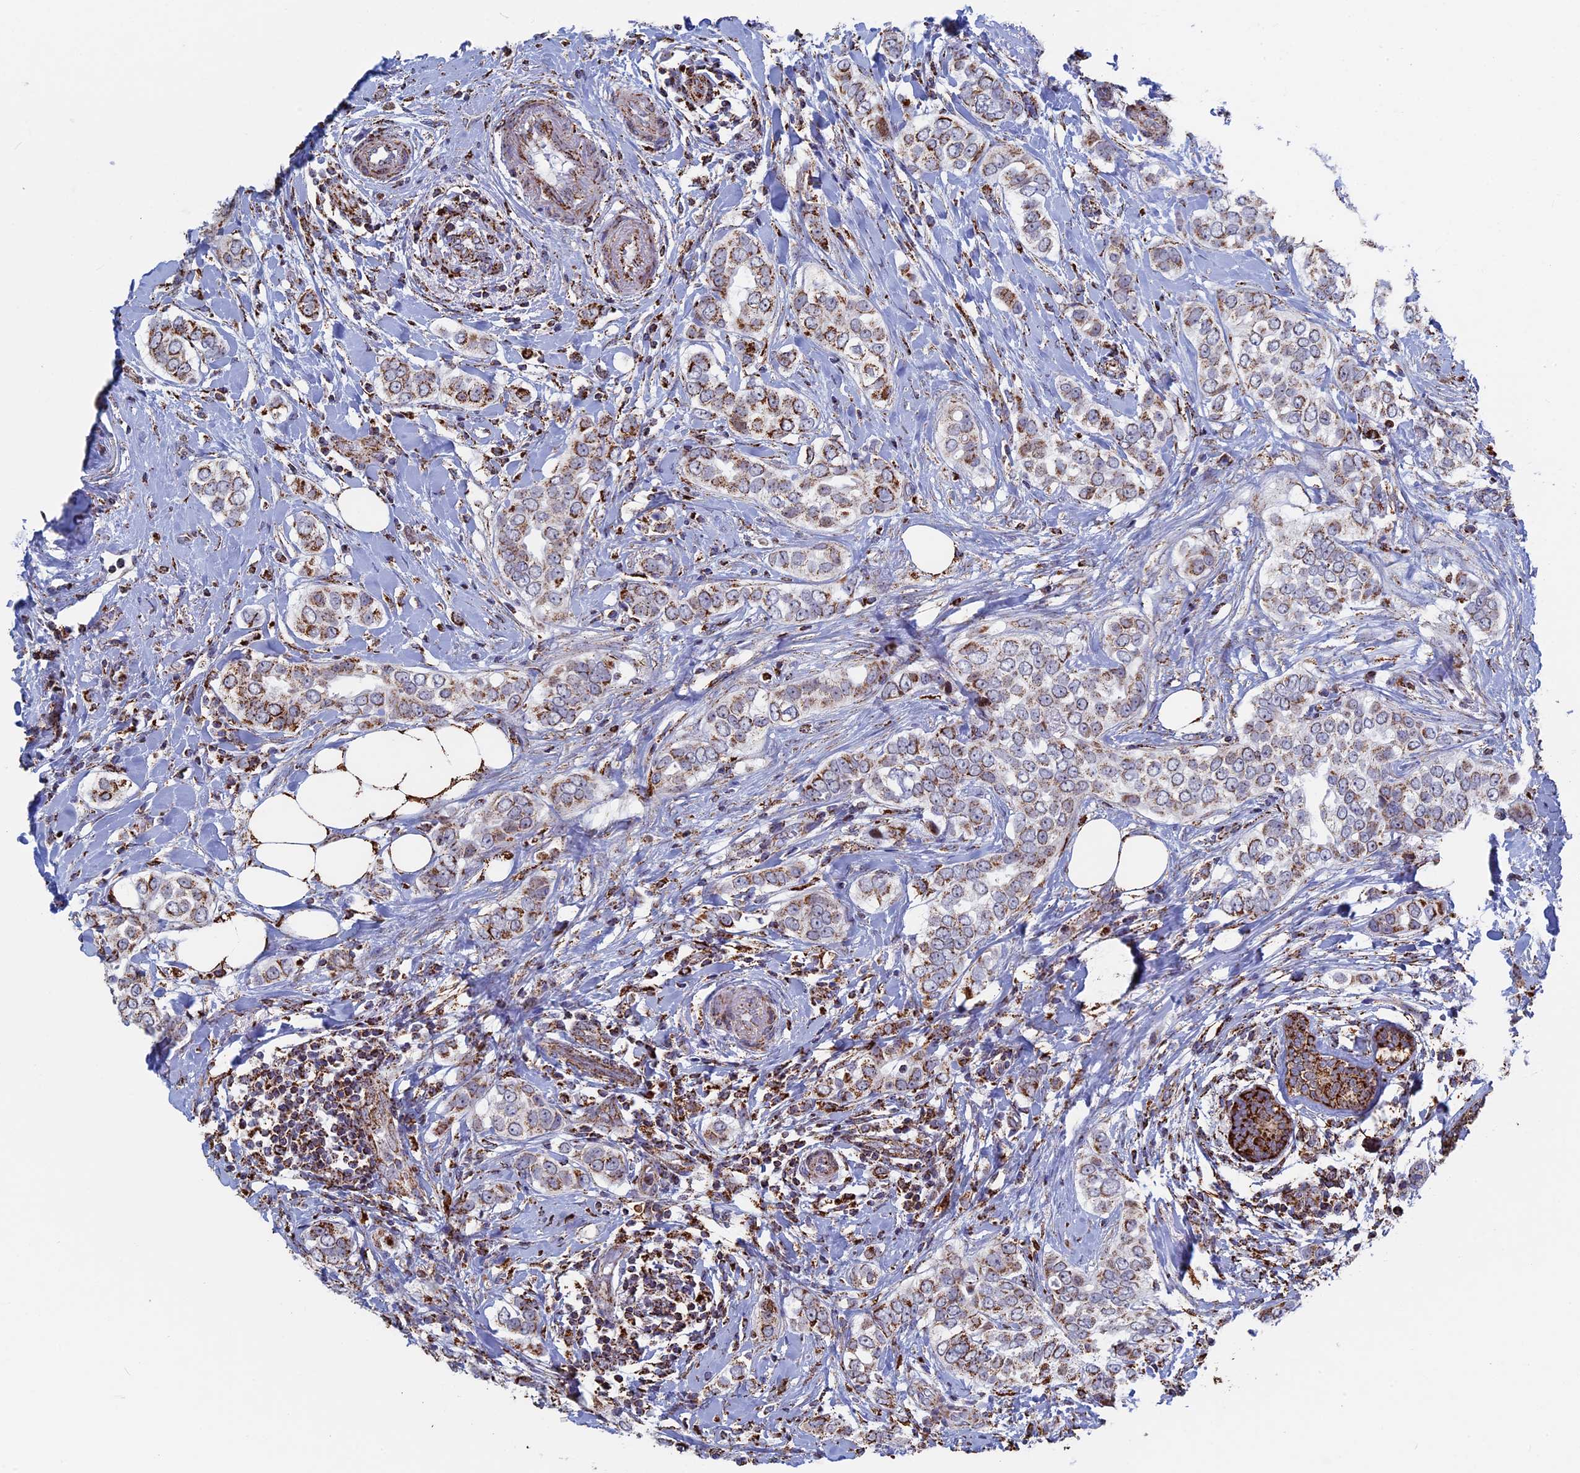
{"staining": {"intensity": "moderate", "quantity": ">75%", "location": "cytoplasmic/membranous"}, "tissue": "breast cancer", "cell_type": "Tumor cells", "image_type": "cancer", "snomed": [{"axis": "morphology", "description": "Lobular carcinoma"}, {"axis": "topography", "description": "Breast"}], "caption": "Human breast lobular carcinoma stained with a brown dye demonstrates moderate cytoplasmic/membranous positive expression in approximately >75% of tumor cells.", "gene": "SEC24D", "patient": {"sex": "female", "age": 51}}